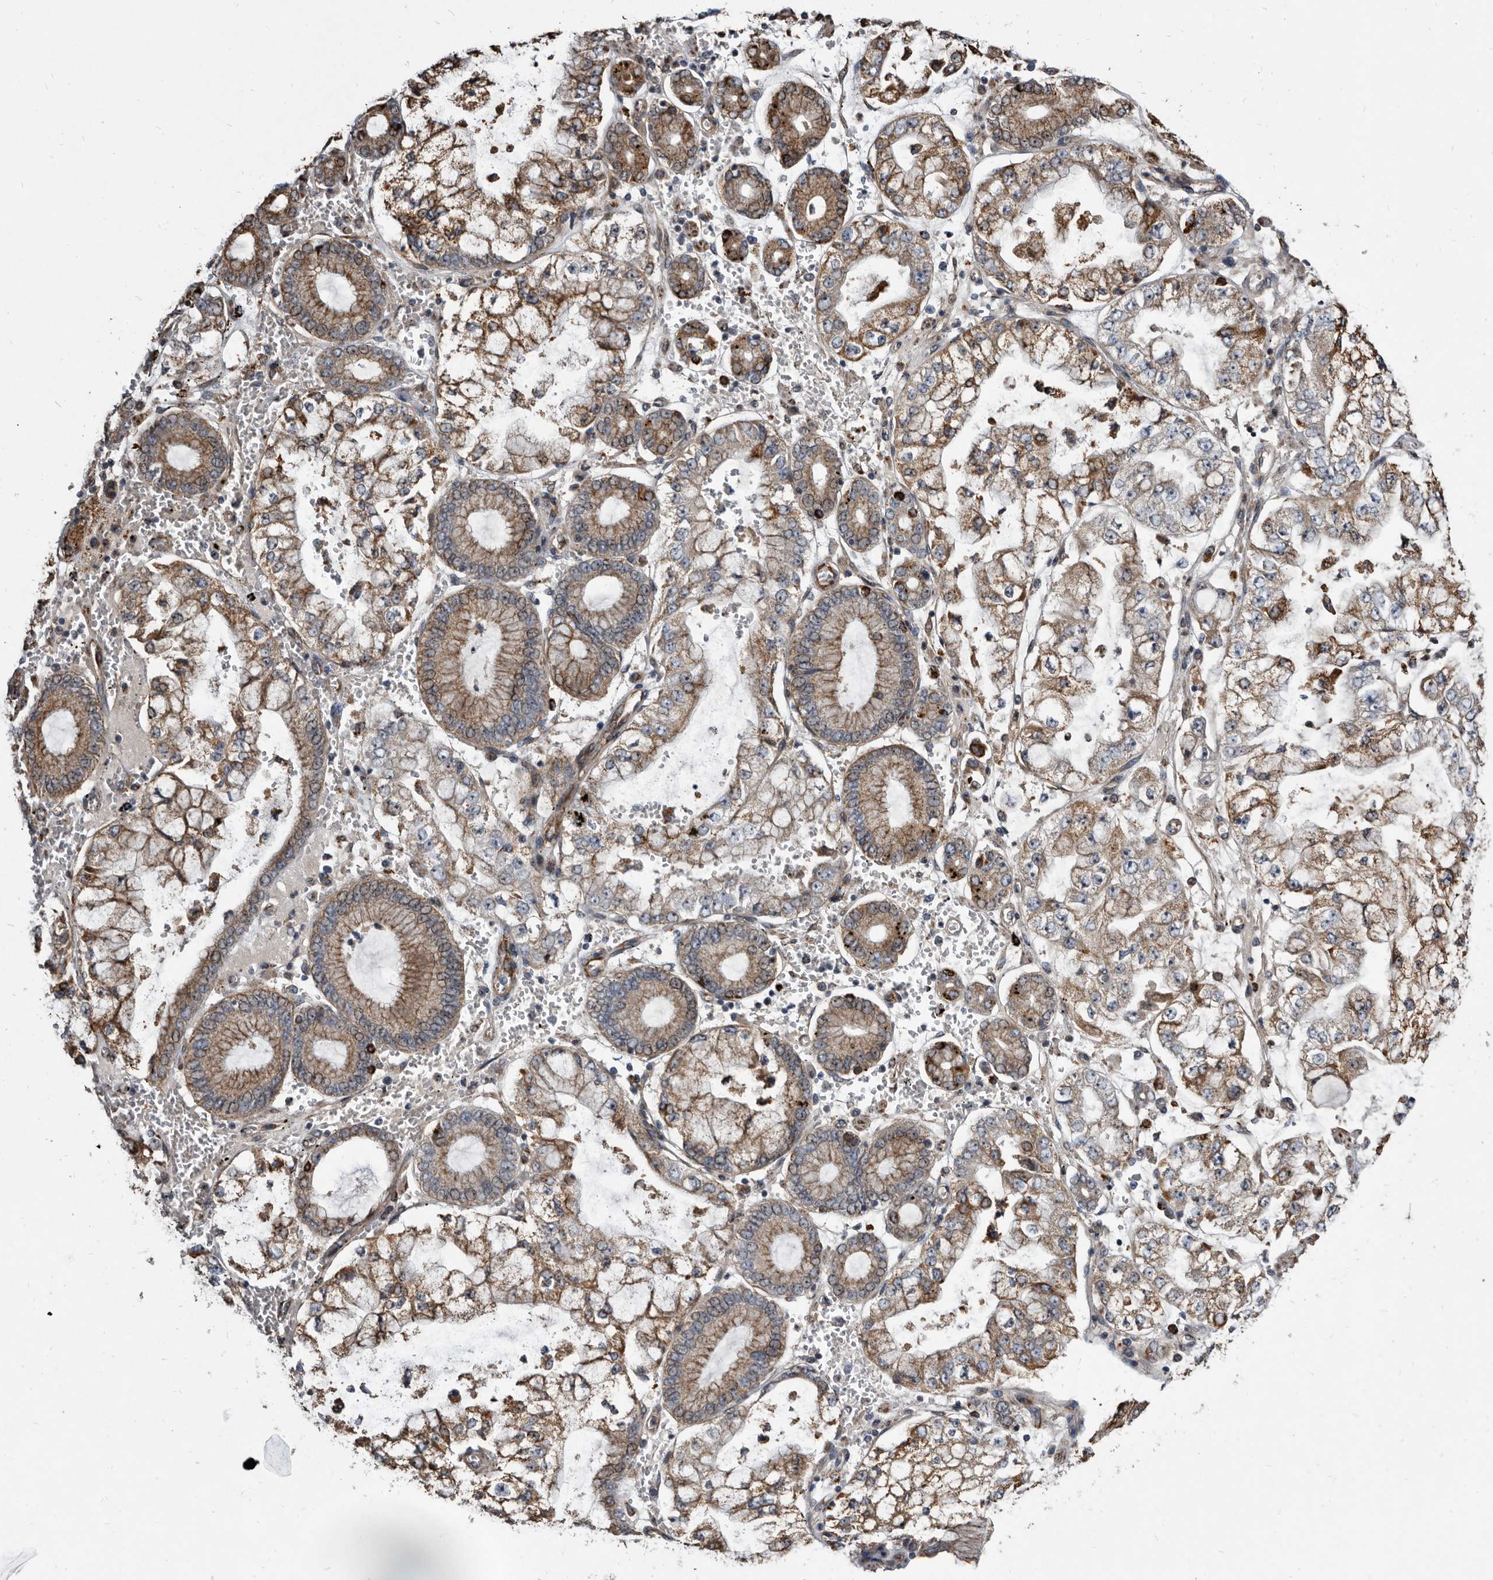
{"staining": {"intensity": "moderate", "quantity": ">75%", "location": "cytoplasmic/membranous"}, "tissue": "stomach cancer", "cell_type": "Tumor cells", "image_type": "cancer", "snomed": [{"axis": "morphology", "description": "Adenocarcinoma, NOS"}, {"axis": "topography", "description": "Stomach"}], "caption": "Brown immunohistochemical staining in stomach cancer displays moderate cytoplasmic/membranous expression in approximately >75% of tumor cells. The staining is performed using DAB brown chromogen to label protein expression. The nuclei are counter-stained blue using hematoxylin.", "gene": "CTSA", "patient": {"sex": "male", "age": 76}}